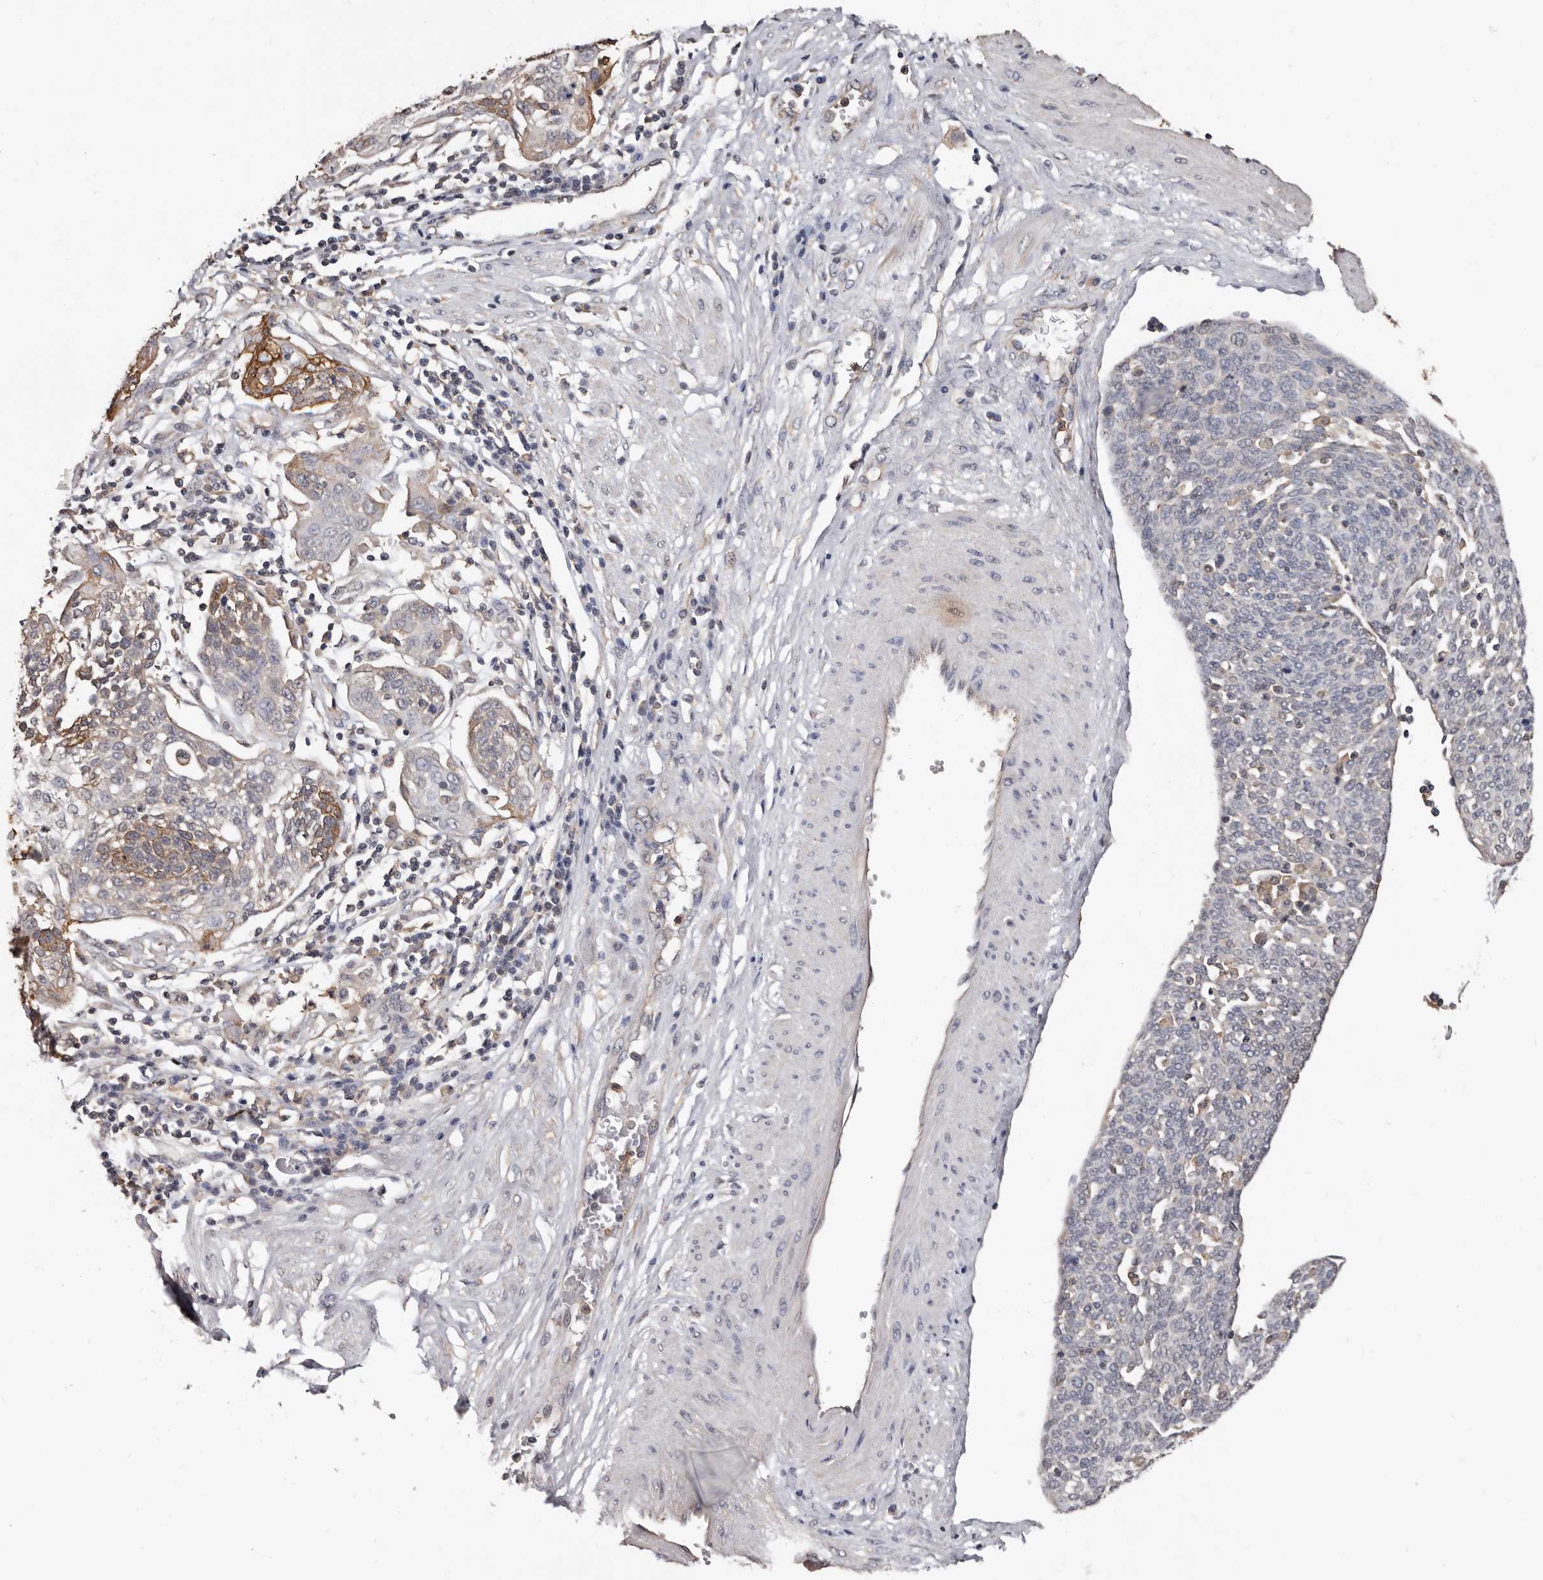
{"staining": {"intensity": "moderate", "quantity": "<25%", "location": "cytoplasmic/membranous"}, "tissue": "cervical cancer", "cell_type": "Tumor cells", "image_type": "cancer", "snomed": [{"axis": "morphology", "description": "Squamous cell carcinoma, NOS"}, {"axis": "topography", "description": "Cervix"}], "caption": "Immunohistochemical staining of cervical cancer (squamous cell carcinoma) demonstrates moderate cytoplasmic/membranous protein staining in approximately <25% of tumor cells.", "gene": "MRPL18", "patient": {"sex": "female", "age": 34}}